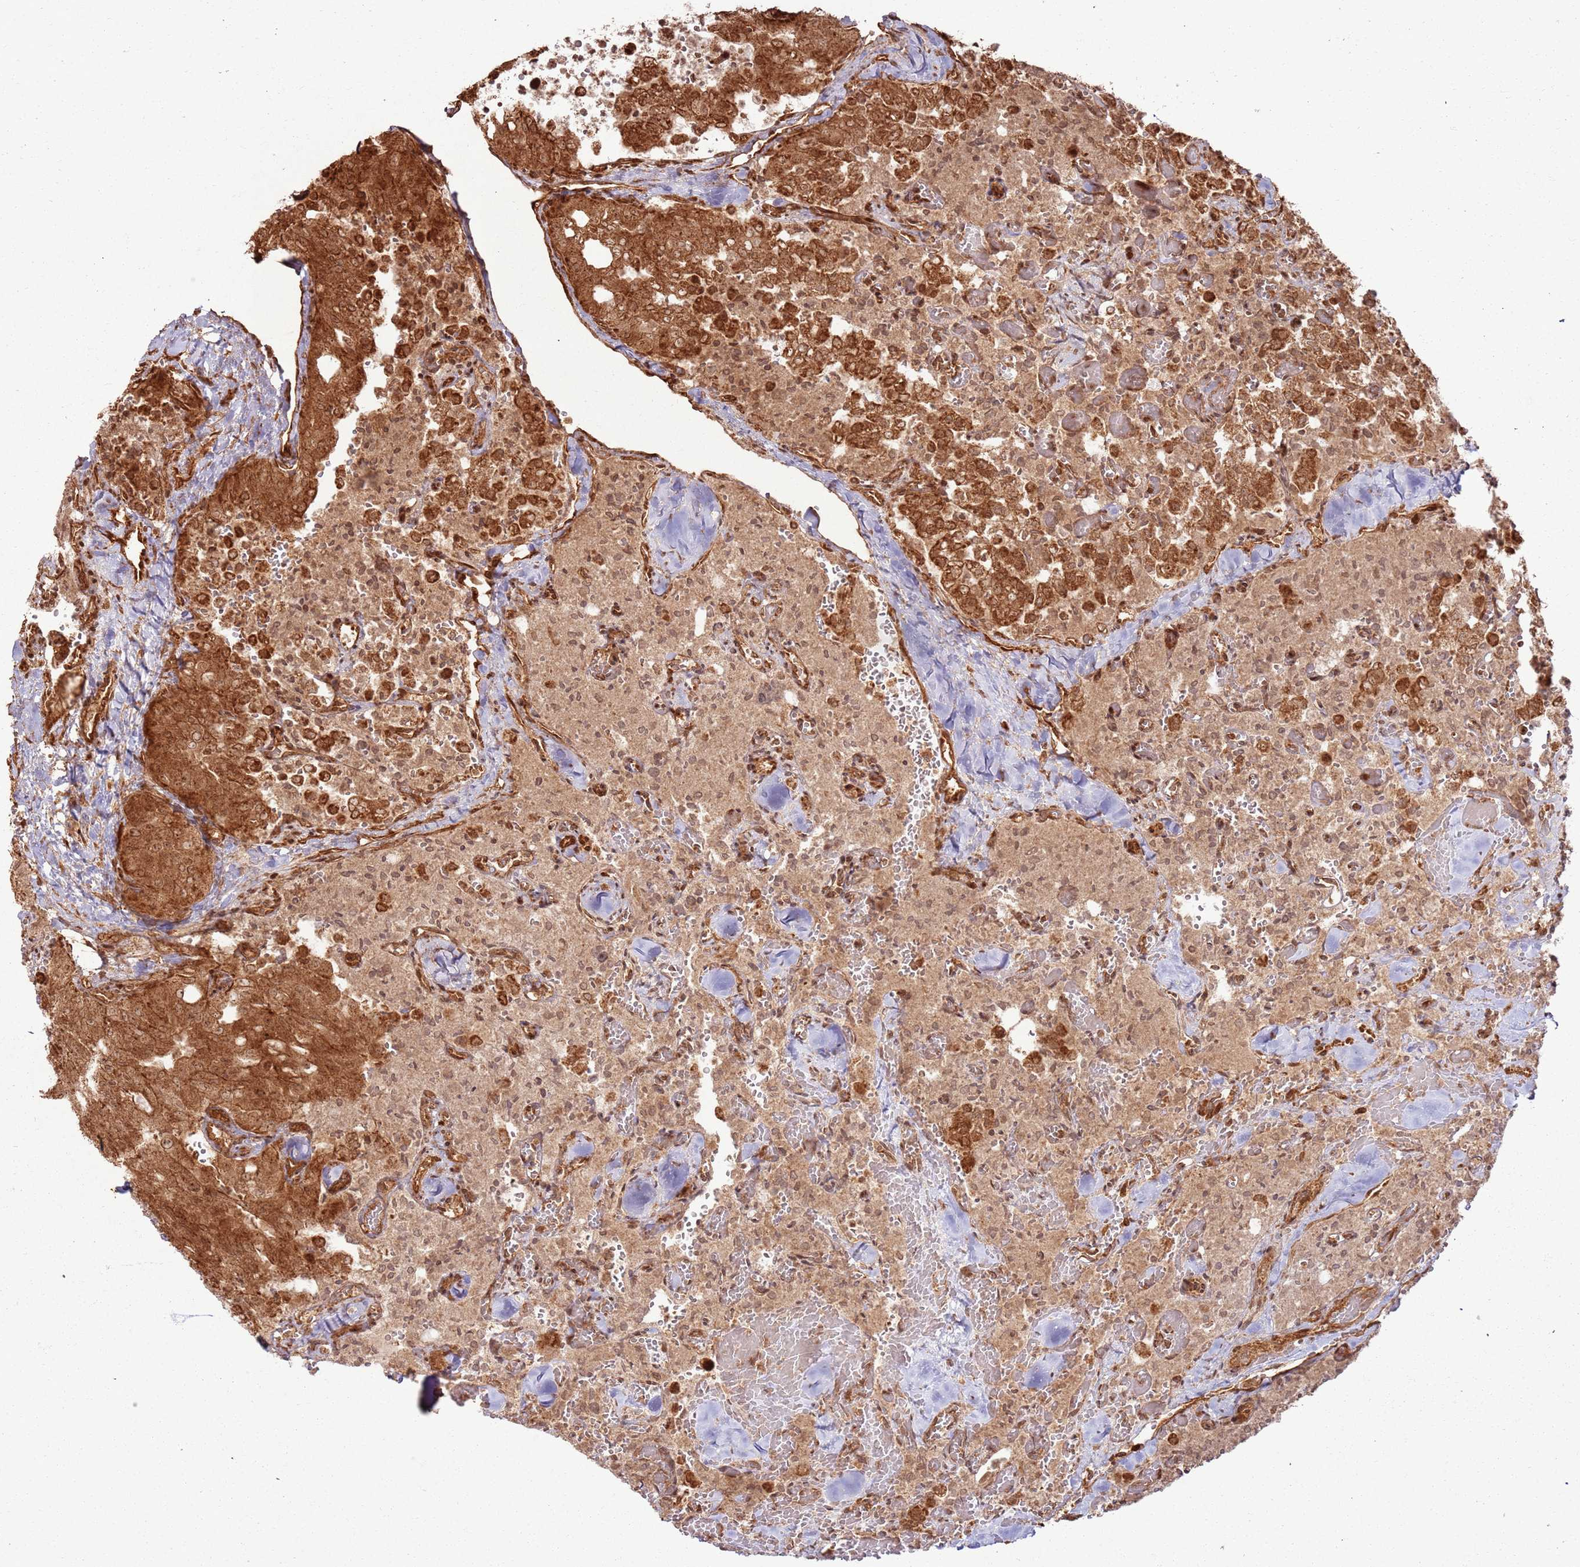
{"staining": {"intensity": "strong", "quantity": "25%-75%", "location": "cytoplasmic/membranous"}, "tissue": "thyroid cancer", "cell_type": "Tumor cells", "image_type": "cancer", "snomed": [{"axis": "morphology", "description": "Follicular adenoma carcinoma, NOS"}, {"axis": "topography", "description": "Thyroid gland"}], "caption": "Human thyroid follicular adenoma carcinoma stained for a protein (brown) shows strong cytoplasmic/membranous positive staining in about 25%-75% of tumor cells.", "gene": "TBC1D13", "patient": {"sex": "male", "age": 75}}